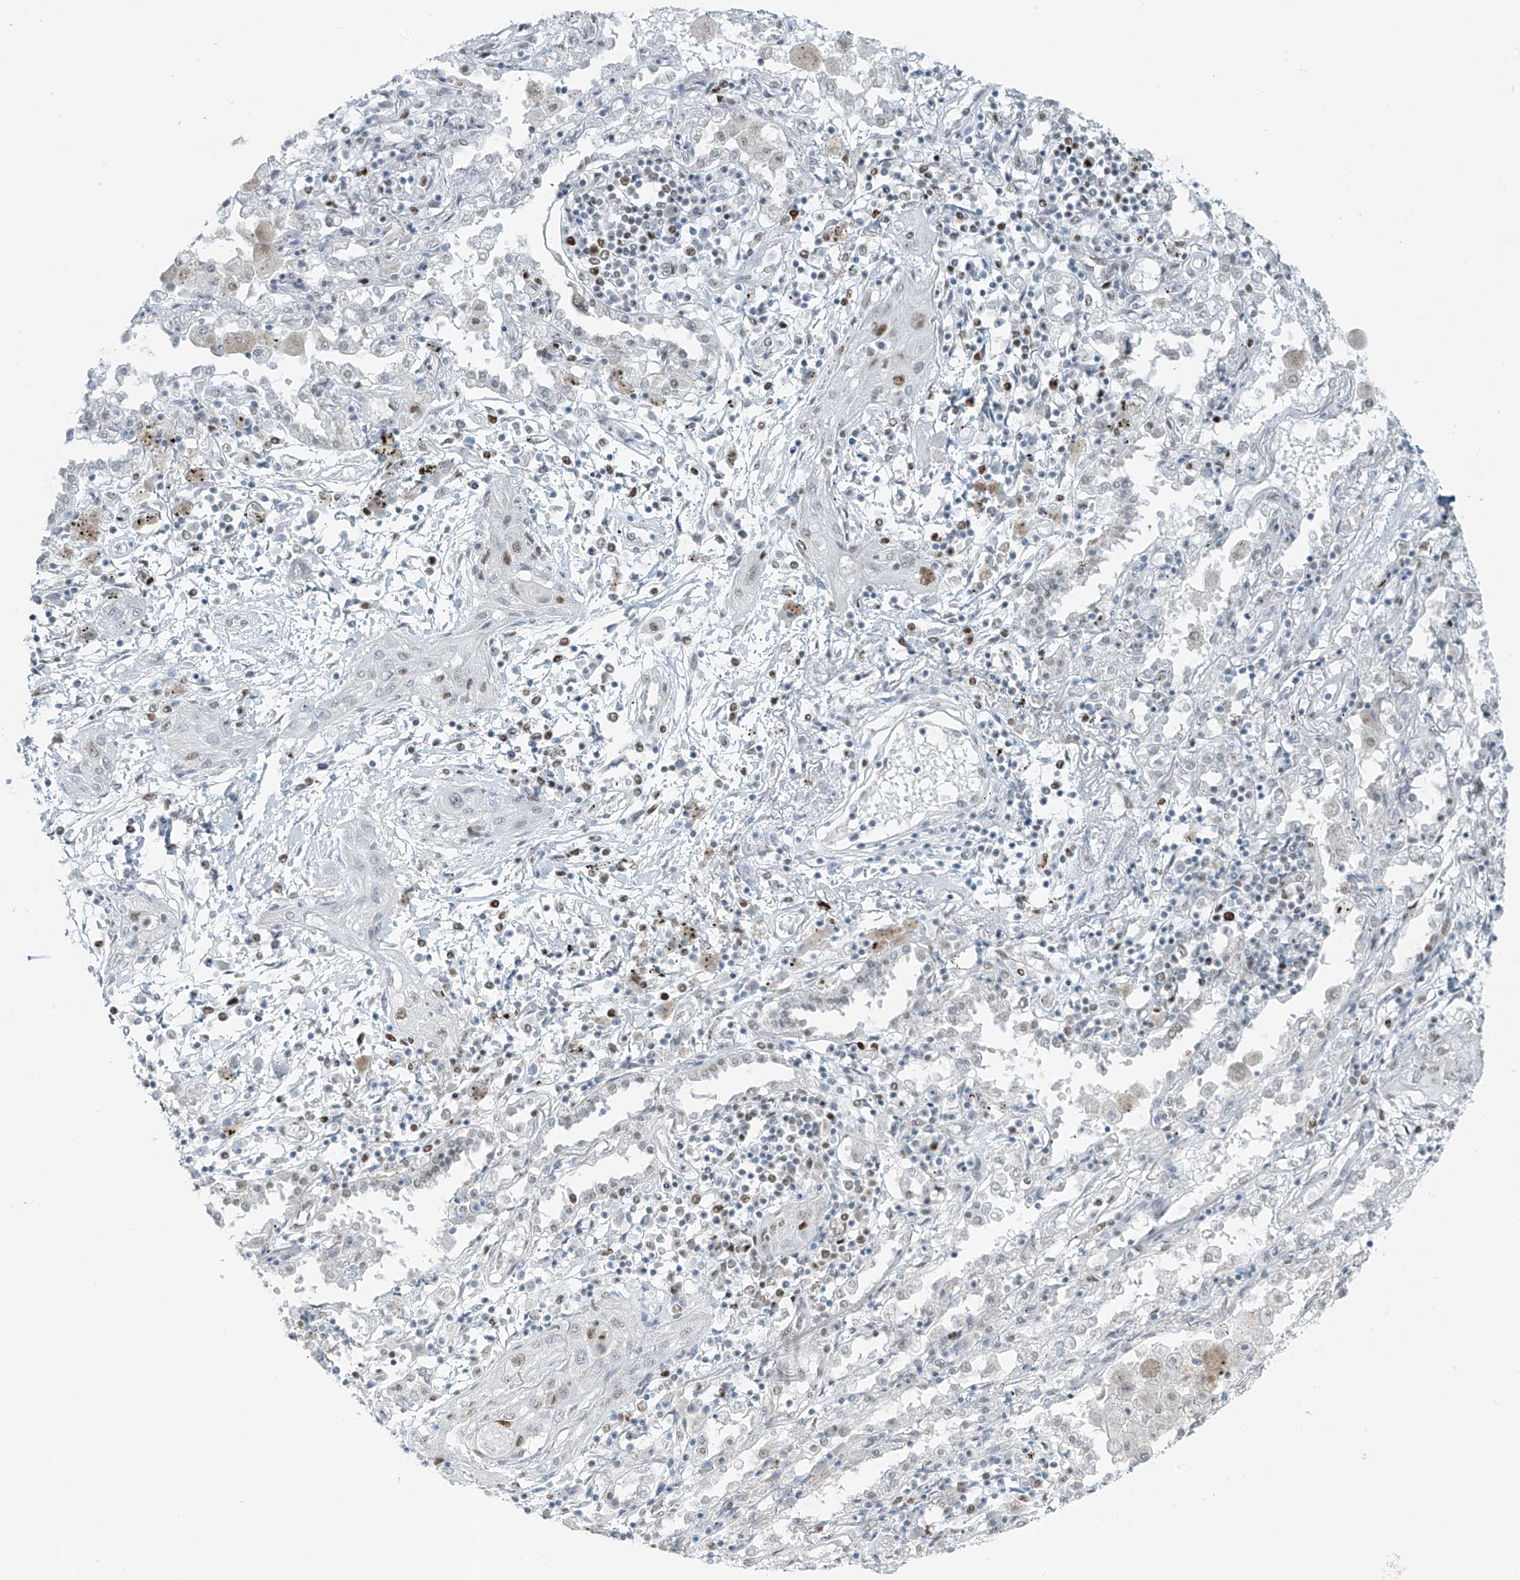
{"staining": {"intensity": "moderate", "quantity": "<25%", "location": "nuclear"}, "tissue": "lung cancer", "cell_type": "Tumor cells", "image_type": "cancer", "snomed": [{"axis": "morphology", "description": "Squamous cell carcinoma, NOS"}, {"axis": "topography", "description": "Lung"}], "caption": "Immunohistochemical staining of lung squamous cell carcinoma shows low levels of moderate nuclear protein expression in approximately <25% of tumor cells.", "gene": "WRNIP1", "patient": {"sex": "female", "age": 47}}